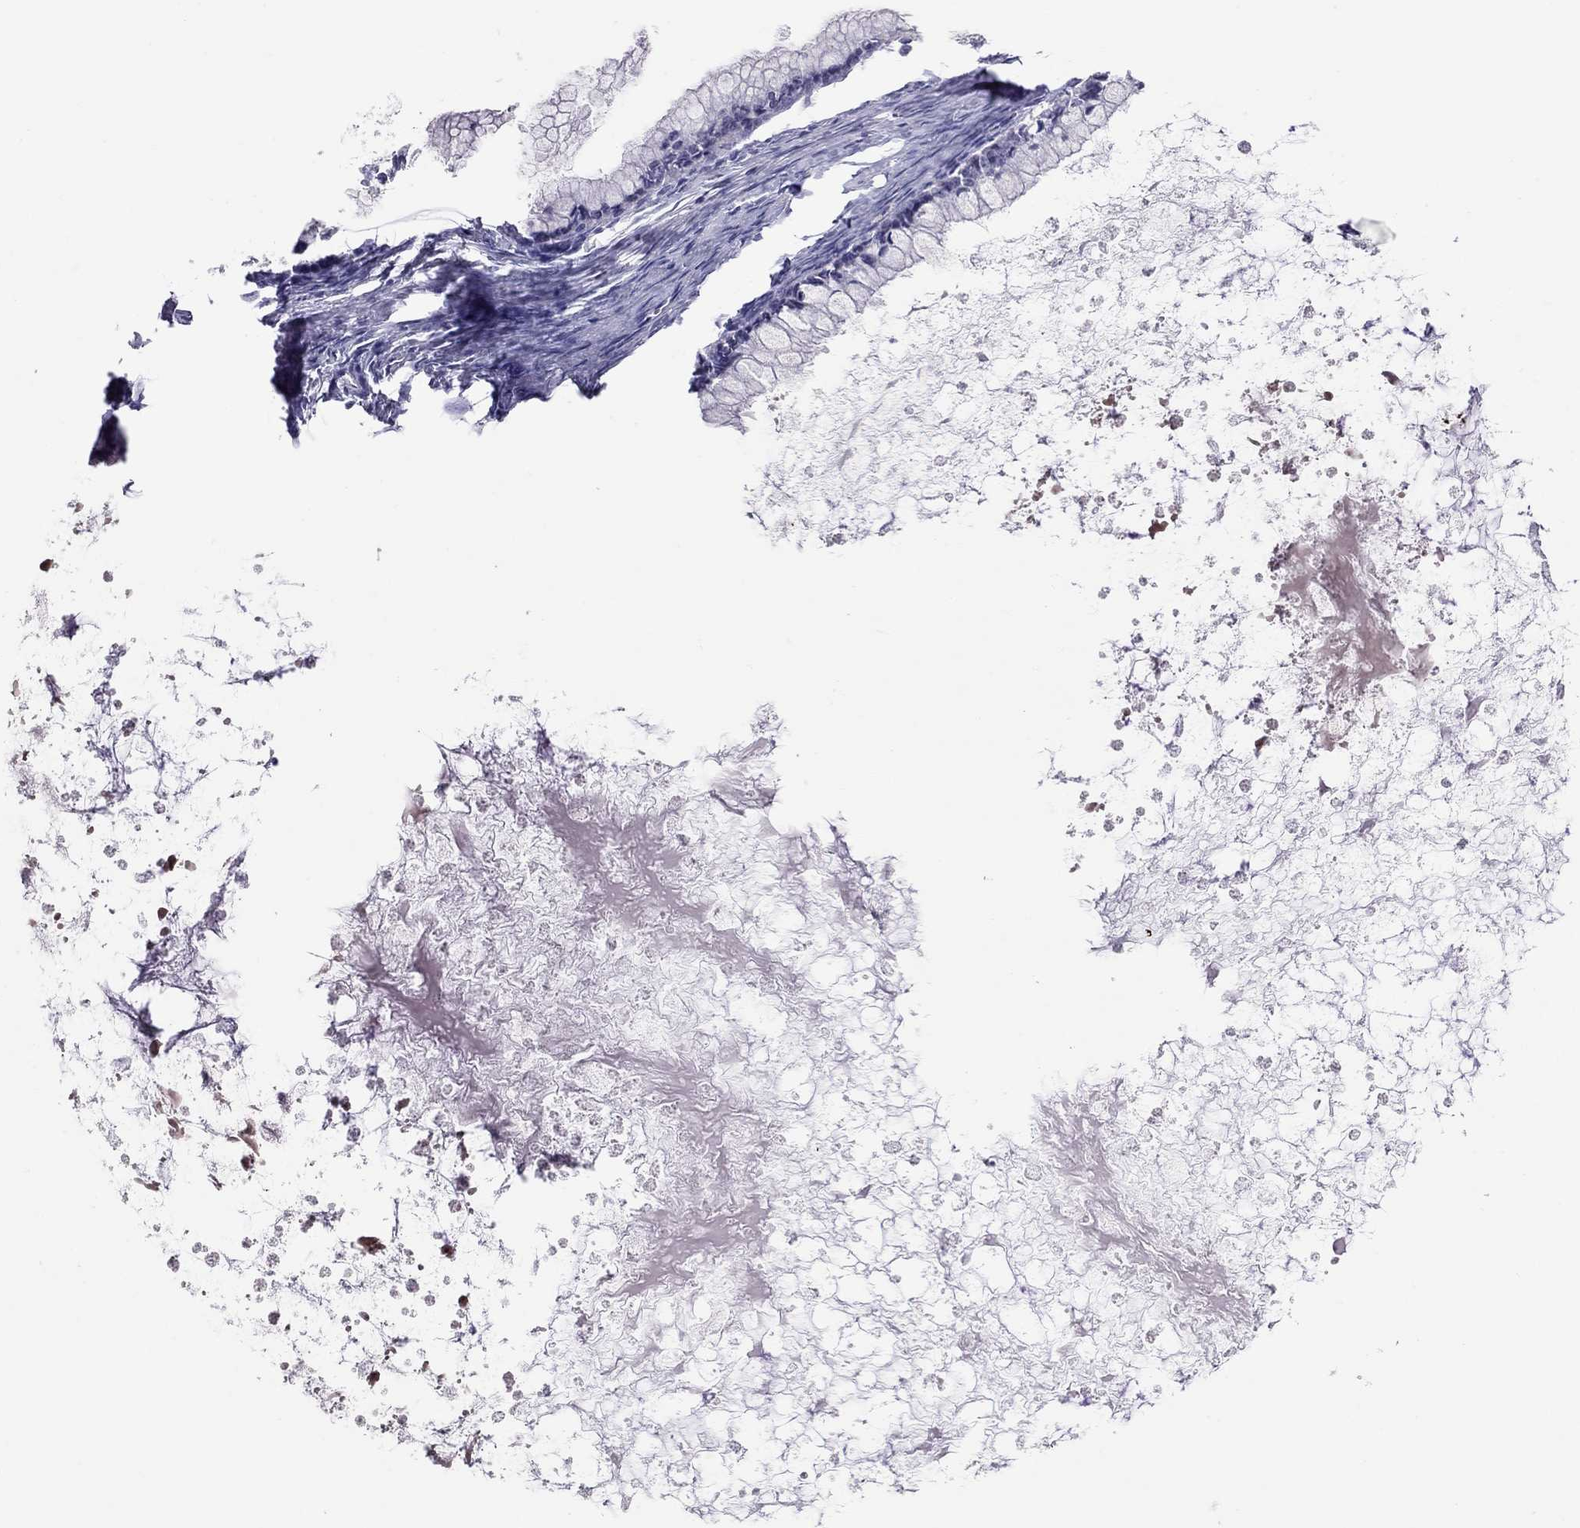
{"staining": {"intensity": "negative", "quantity": "none", "location": "none"}, "tissue": "ovarian cancer", "cell_type": "Tumor cells", "image_type": "cancer", "snomed": [{"axis": "morphology", "description": "Cystadenocarcinoma, mucinous, NOS"}, {"axis": "topography", "description": "Ovary"}], "caption": "There is no significant expression in tumor cells of mucinous cystadenocarcinoma (ovarian).", "gene": "CHRNB3", "patient": {"sex": "female", "age": 67}}